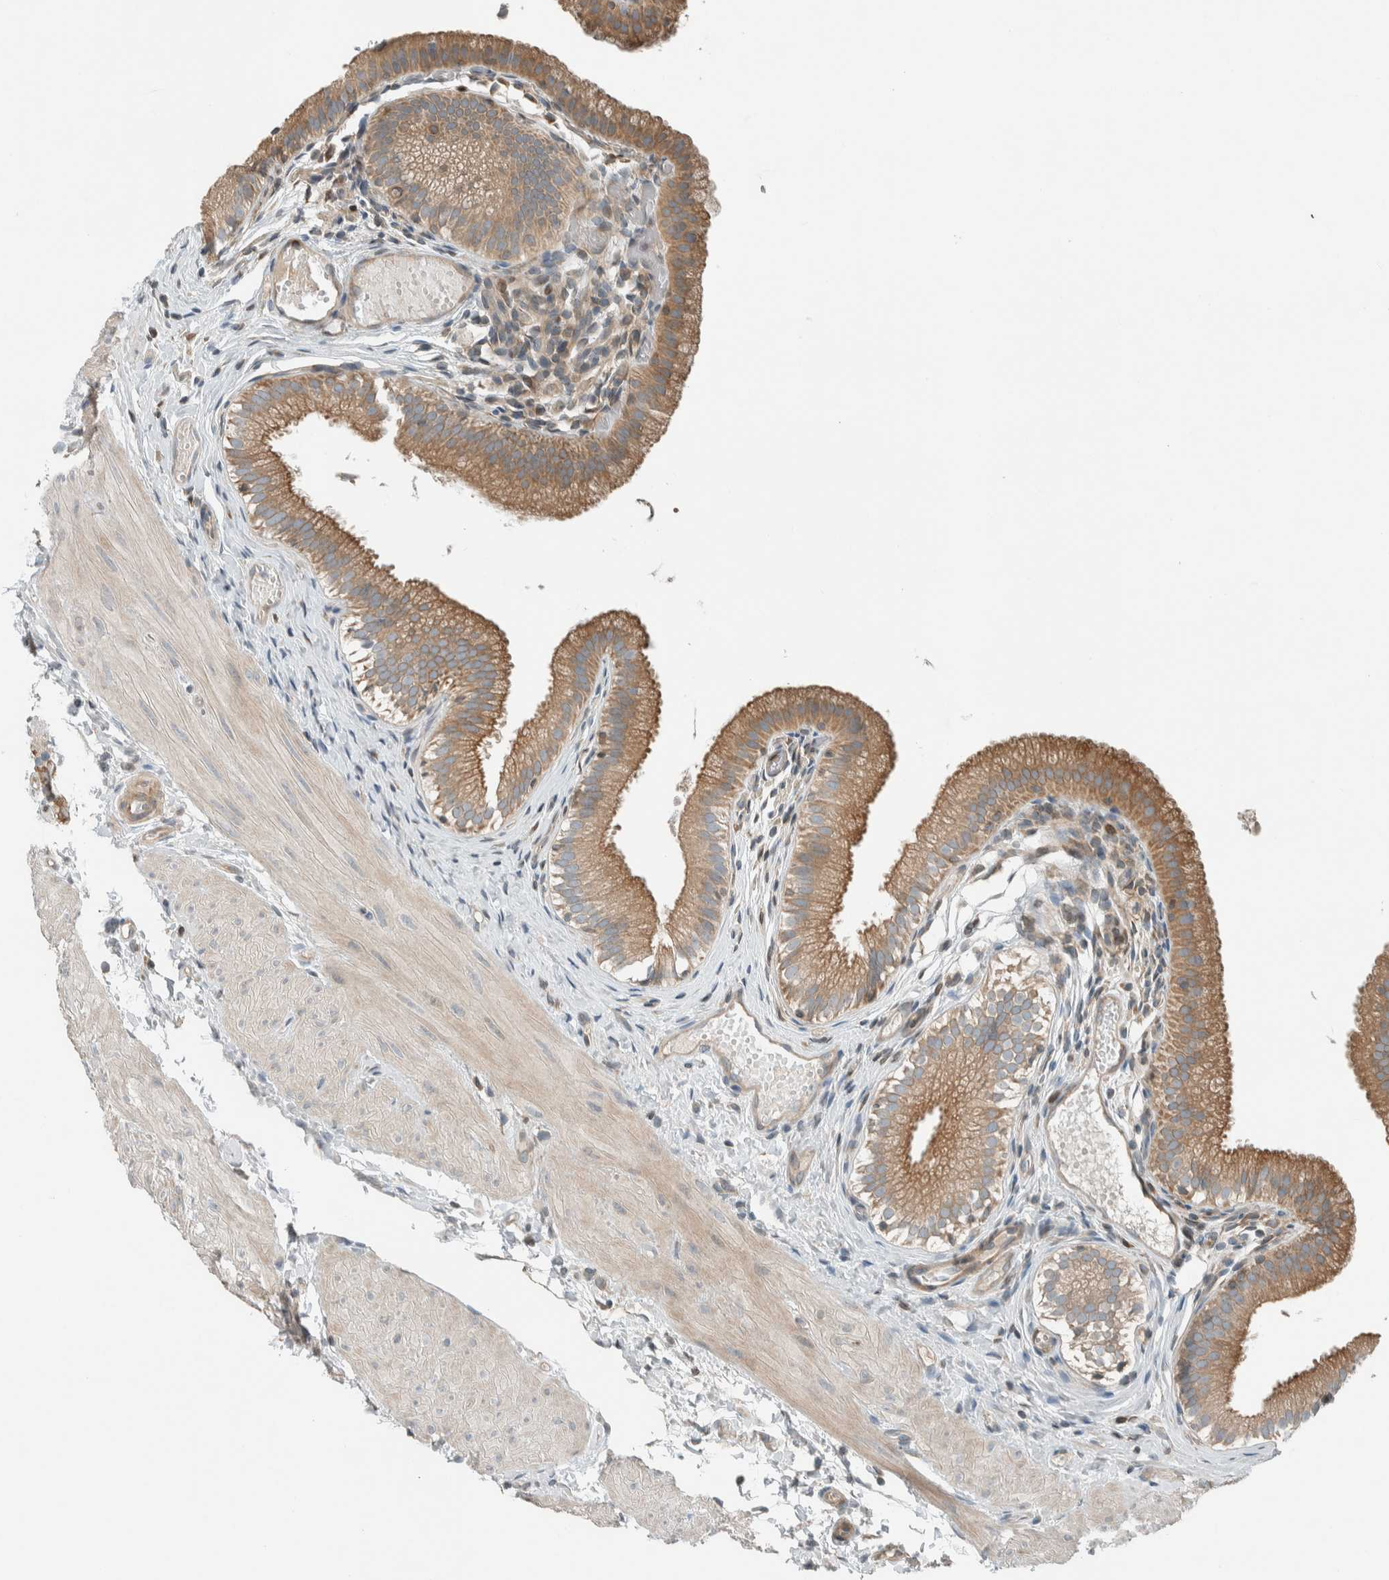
{"staining": {"intensity": "moderate", "quantity": ">75%", "location": "cytoplasmic/membranous"}, "tissue": "gallbladder", "cell_type": "Glandular cells", "image_type": "normal", "snomed": [{"axis": "morphology", "description": "Normal tissue, NOS"}, {"axis": "topography", "description": "Gallbladder"}], "caption": "Immunohistochemistry (IHC) (DAB (3,3'-diaminobenzidine)) staining of benign human gallbladder displays moderate cytoplasmic/membranous protein expression in approximately >75% of glandular cells. (Brightfield microscopy of DAB IHC at high magnification).", "gene": "SEL1L", "patient": {"sex": "female", "age": 26}}